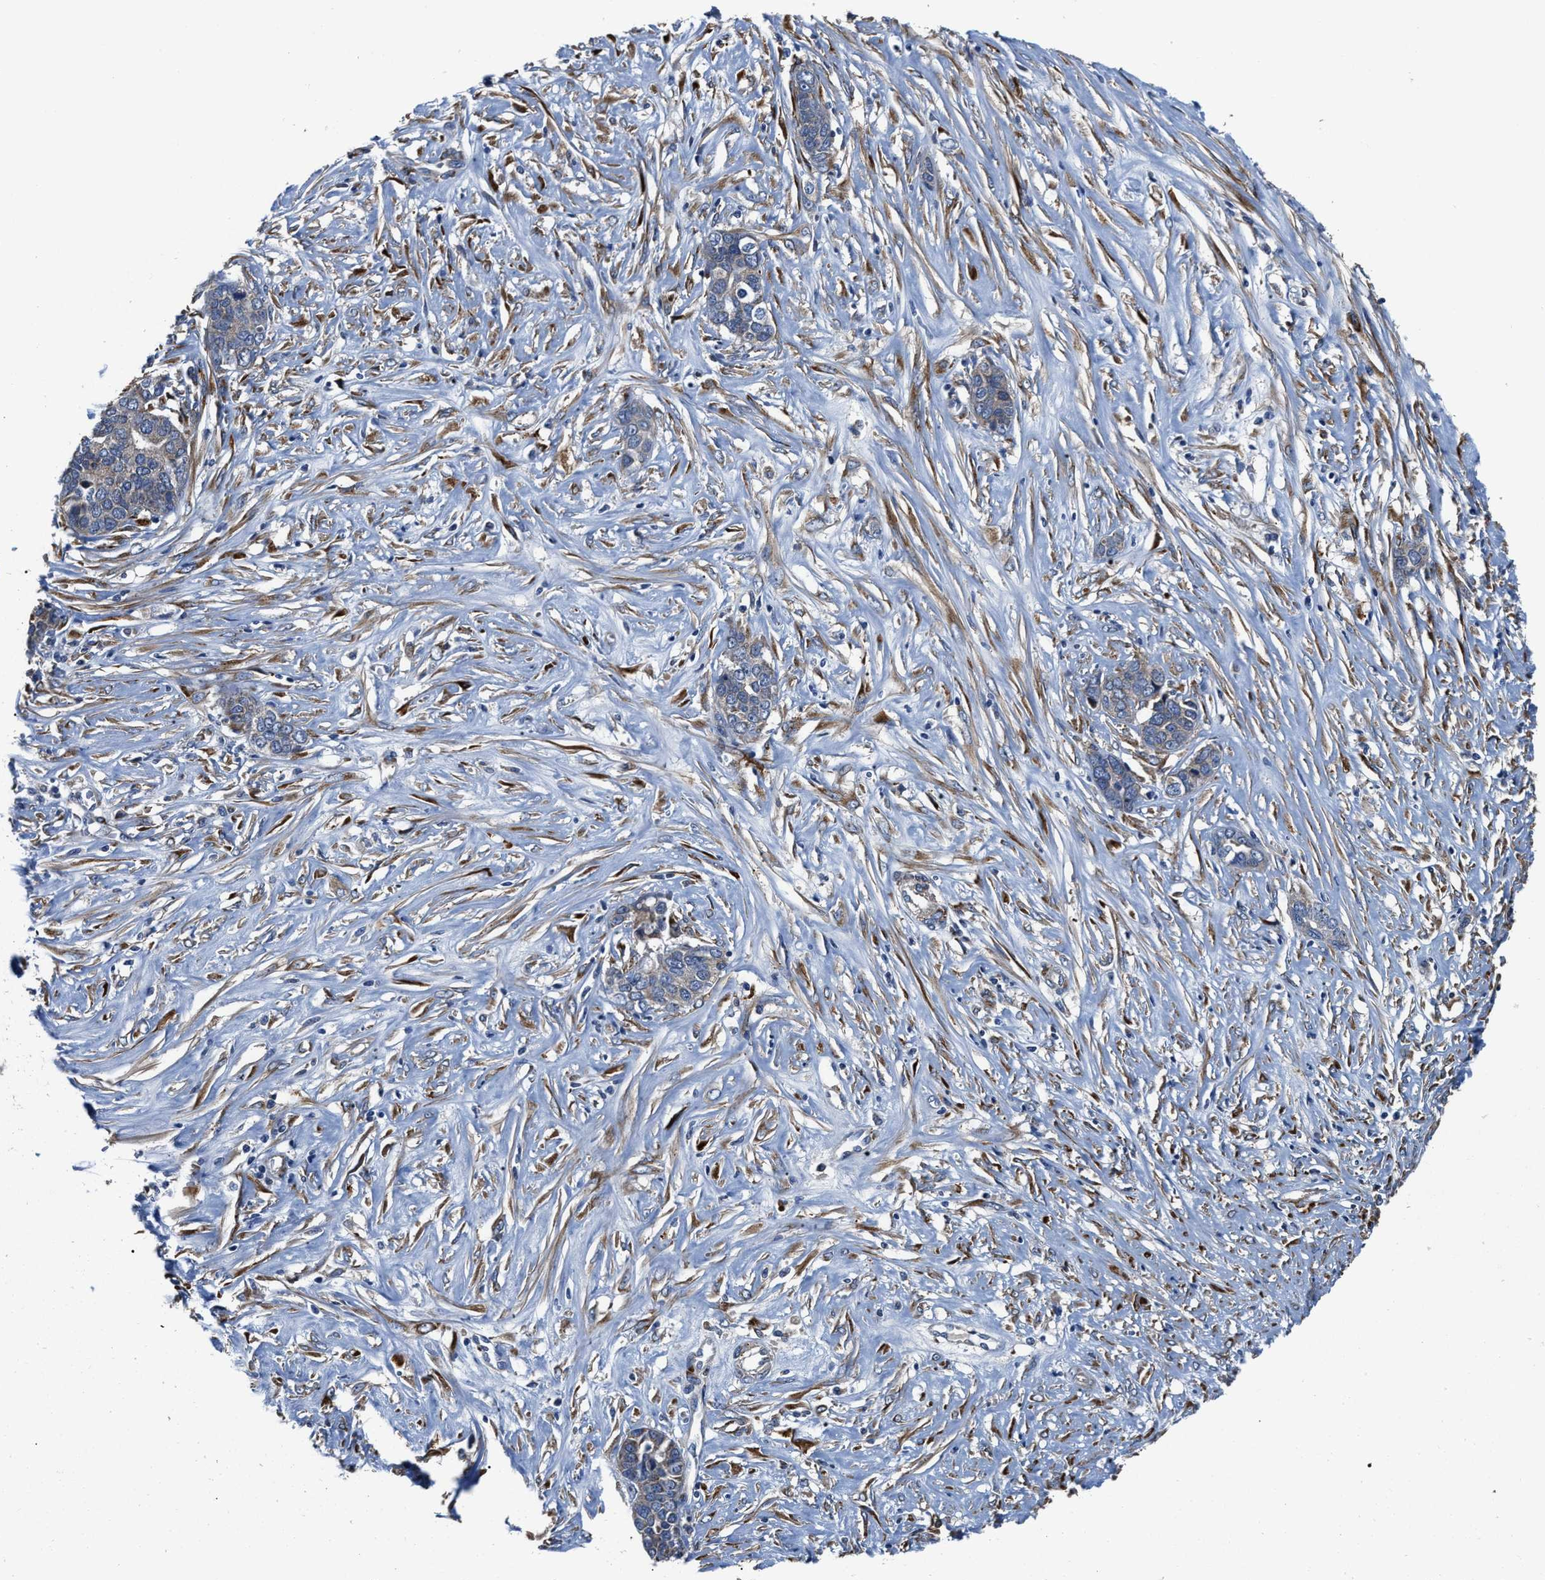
{"staining": {"intensity": "negative", "quantity": "none", "location": "none"}, "tissue": "ovarian cancer", "cell_type": "Tumor cells", "image_type": "cancer", "snomed": [{"axis": "morphology", "description": "Cystadenocarcinoma, serous, NOS"}, {"axis": "topography", "description": "Ovary"}], "caption": "Human ovarian cancer (serous cystadenocarcinoma) stained for a protein using IHC exhibits no positivity in tumor cells.", "gene": "SLC12A2", "patient": {"sex": "female", "age": 44}}